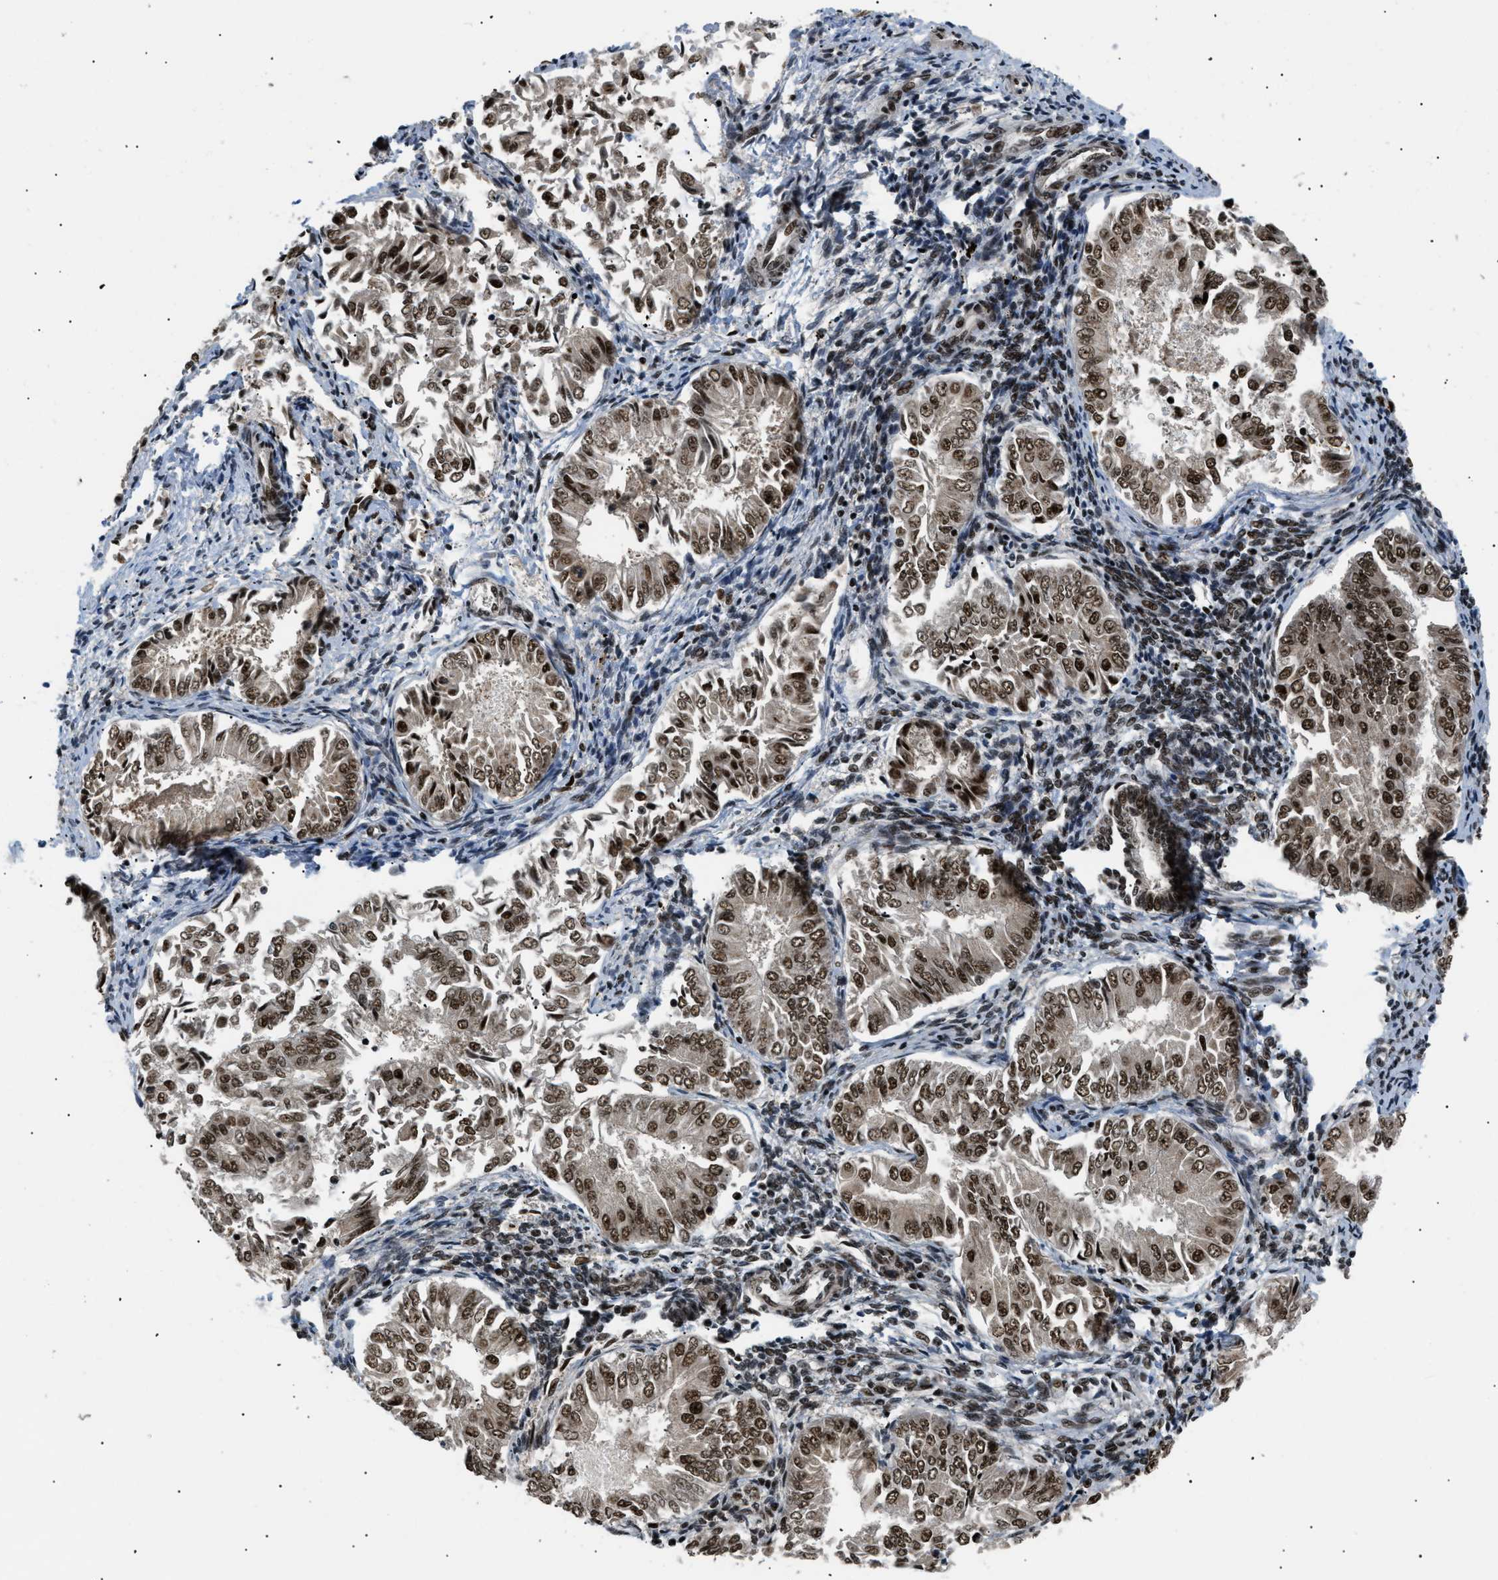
{"staining": {"intensity": "moderate", "quantity": ">75%", "location": "cytoplasmic/membranous,nuclear"}, "tissue": "endometrial cancer", "cell_type": "Tumor cells", "image_type": "cancer", "snomed": [{"axis": "morphology", "description": "Adenocarcinoma, NOS"}, {"axis": "topography", "description": "Endometrium"}], "caption": "Immunohistochemistry (IHC) of endometrial cancer shows medium levels of moderate cytoplasmic/membranous and nuclear expression in approximately >75% of tumor cells.", "gene": "RBM5", "patient": {"sex": "female", "age": 53}}